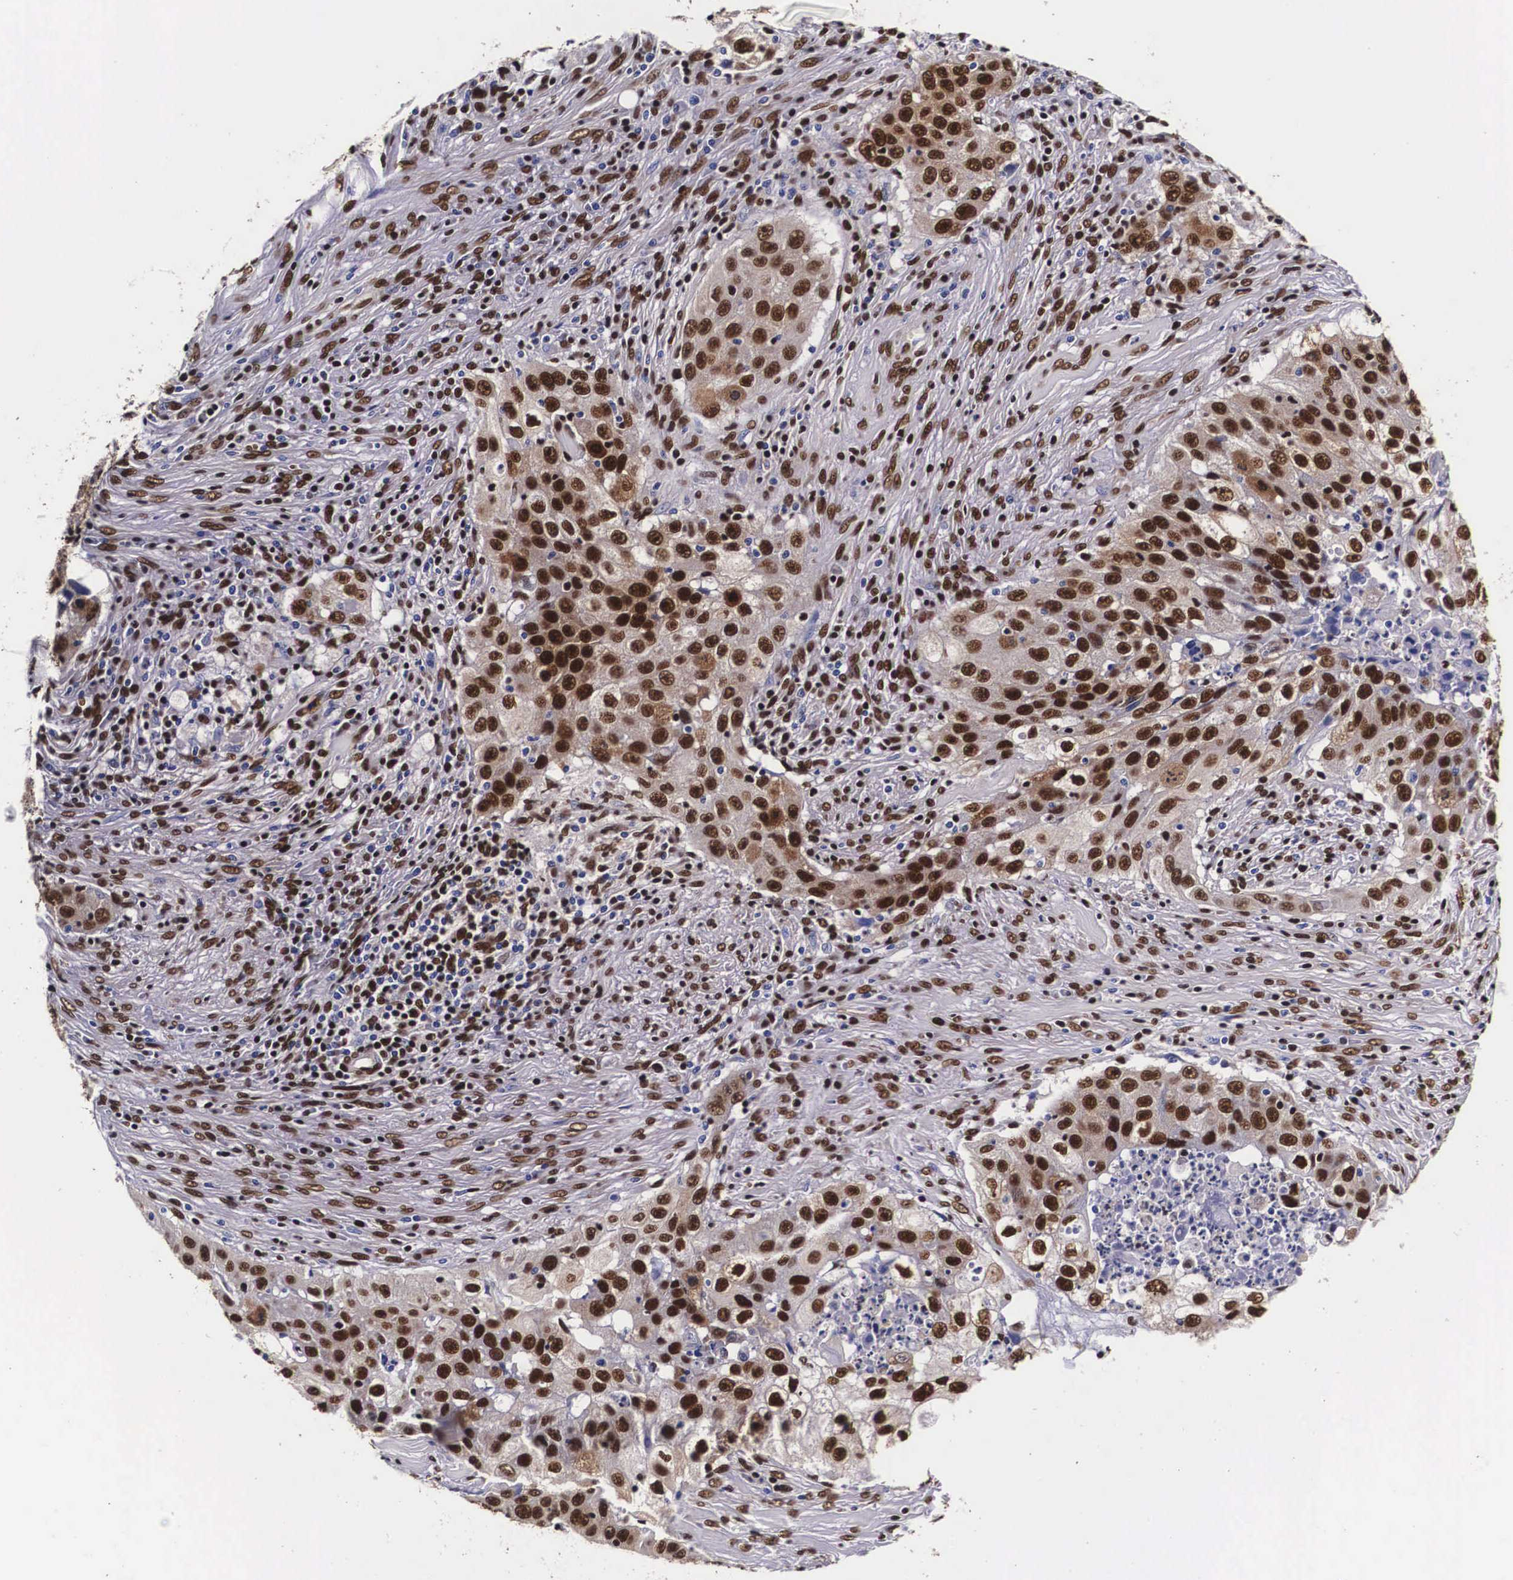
{"staining": {"intensity": "strong", "quantity": ">75%", "location": "cytoplasmic/membranous,nuclear"}, "tissue": "lung cancer", "cell_type": "Tumor cells", "image_type": "cancer", "snomed": [{"axis": "morphology", "description": "Squamous cell carcinoma, NOS"}, {"axis": "topography", "description": "Lung"}], "caption": "Protein analysis of lung squamous cell carcinoma tissue shows strong cytoplasmic/membranous and nuclear positivity in approximately >75% of tumor cells.", "gene": "PABPN1", "patient": {"sex": "male", "age": 64}}